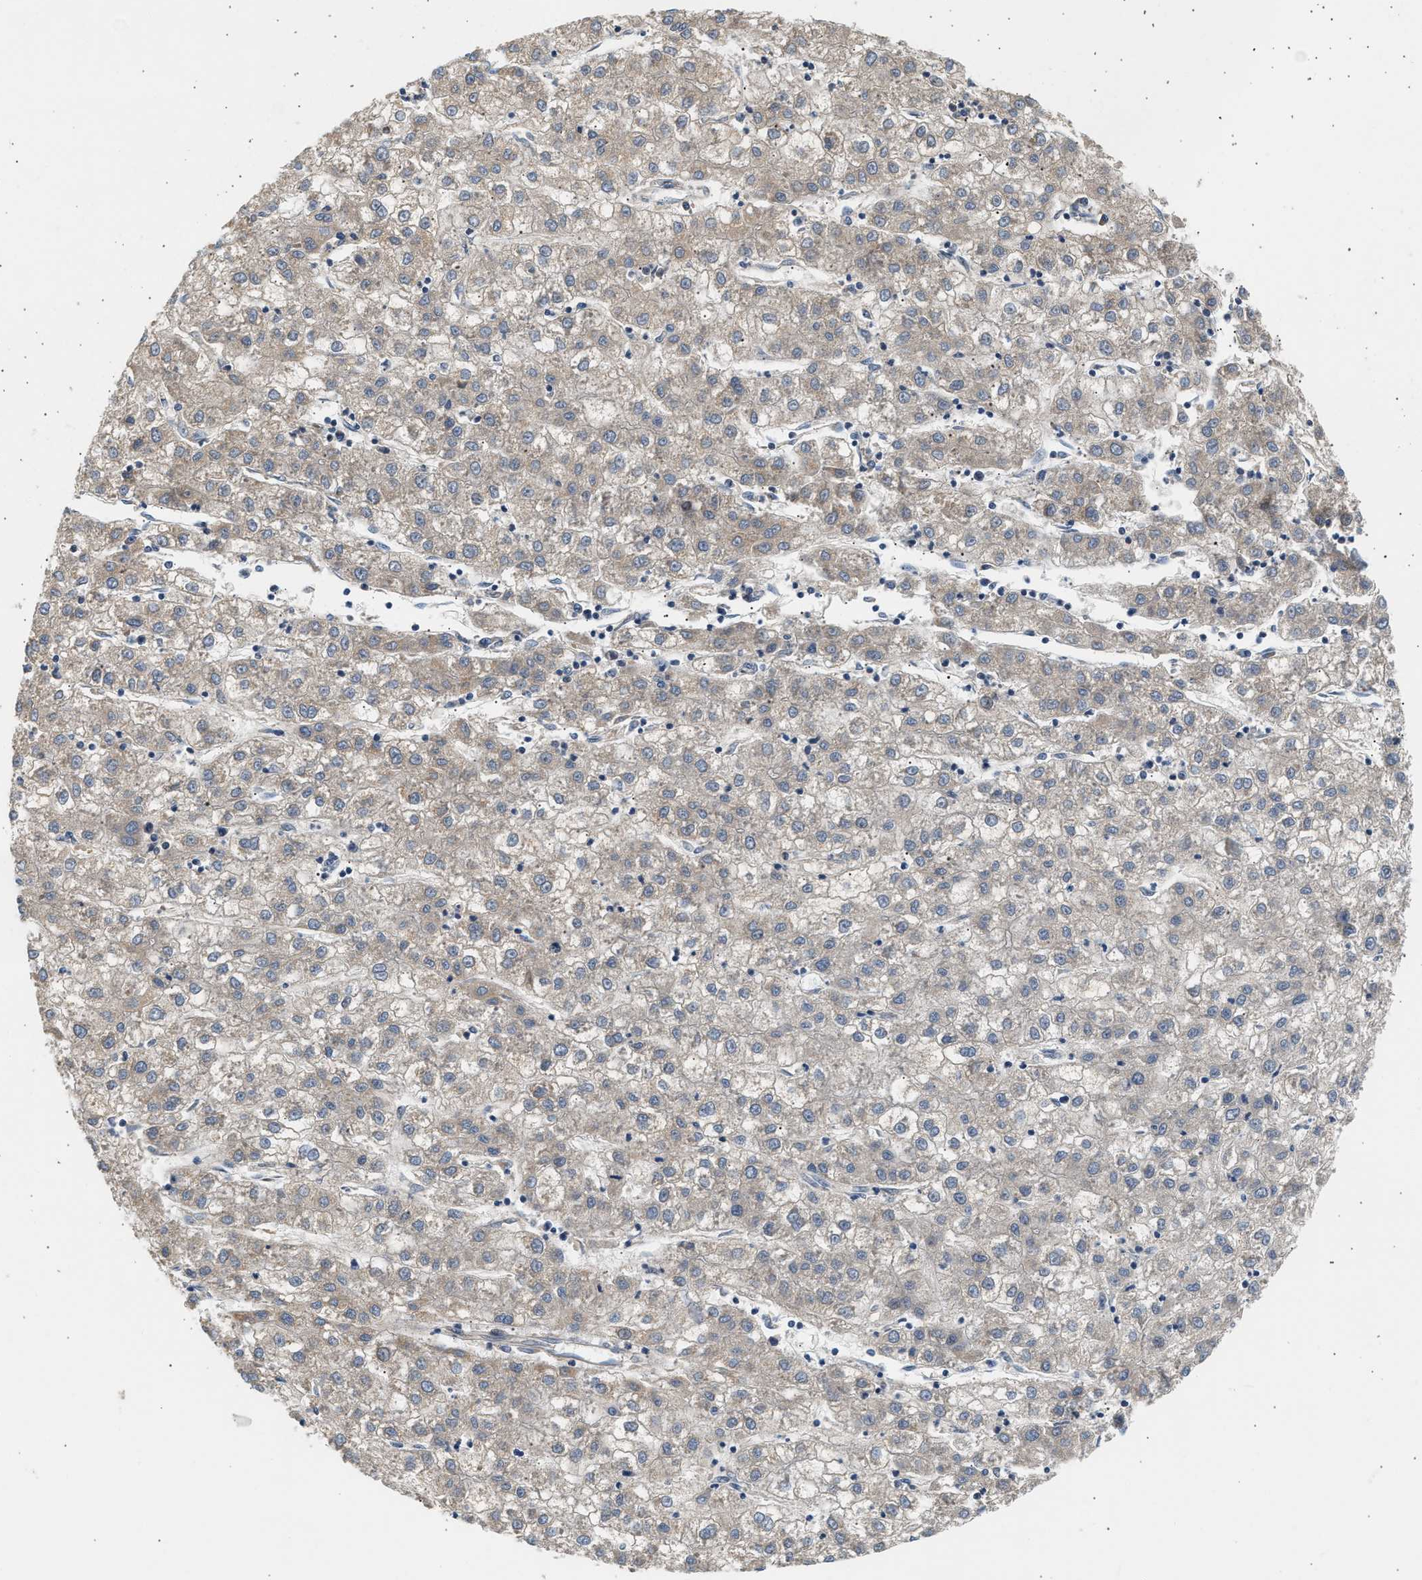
{"staining": {"intensity": "weak", "quantity": "<25%", "location": "cytoplasmic/membranous"}, "tissue": "liver cancer", "cell_type": "Tumor cells", "image_type": "cancer", "snomed": [{"axis": "morphology", "description": "Carcinoma, Hepatocellular, NOS"}, {"axis": "topography", "description": "Liver"}], "caption": "Tumor cells are negative for brown protein staining in liver cancer.", "gene": "WDR31", "patient": {"sex": "male", "age": 72}}